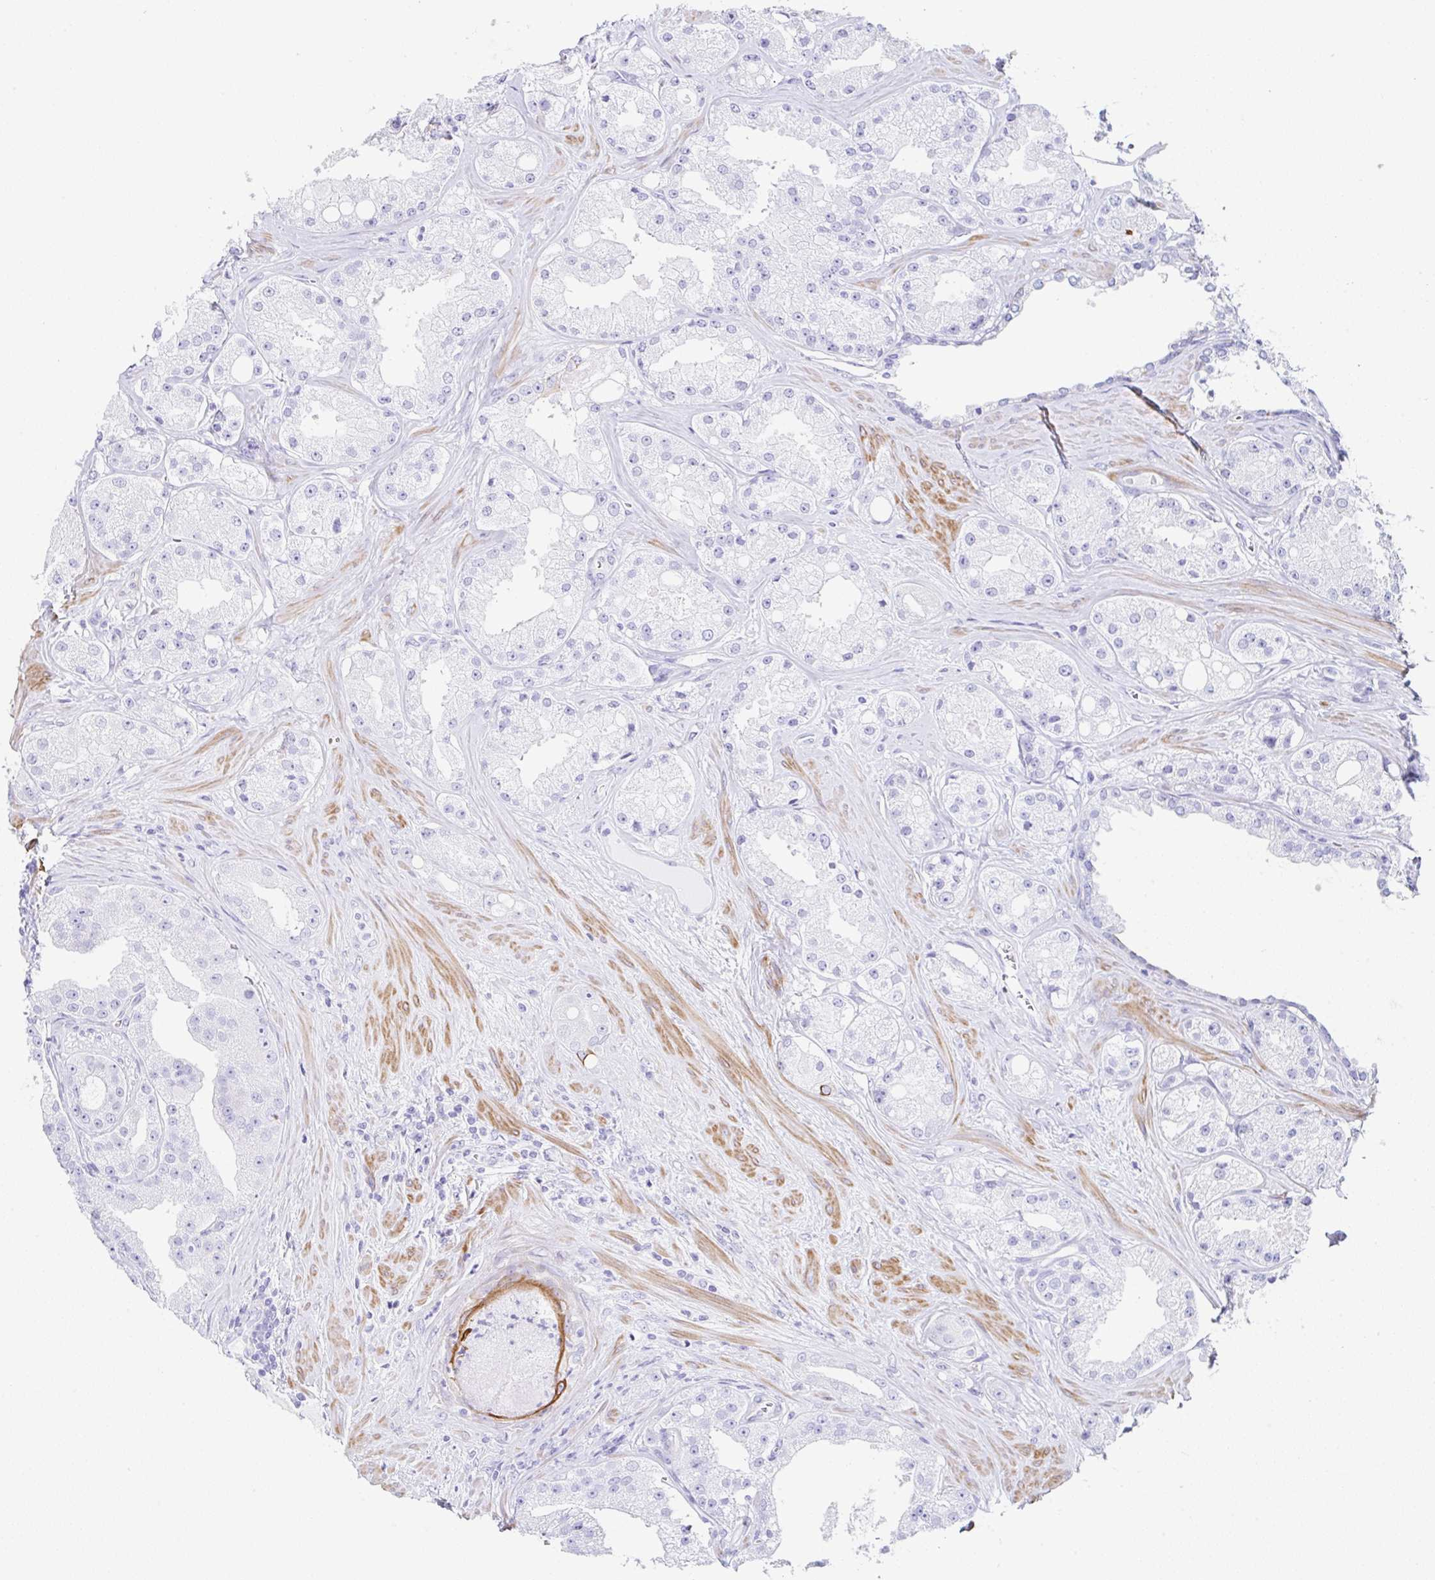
{"staining": {"intensity": "negative", "quantity": "none", "location": "none"}, "tissue": "prostate cancer", "cell_type": "Tumor cells", "image_type": "cancer", "snomed": [{"axis": "morphology", "description": "Adenocarcinoma, High grade"}, {"axis": "topography", "description": "Prostate"}], "caption": "Prostate cancer was stained to show a protein in brown. There is no significant staining in tumor cells.", "gene": "CLDND2", "patient": {"sex": "male", "age": 66}}